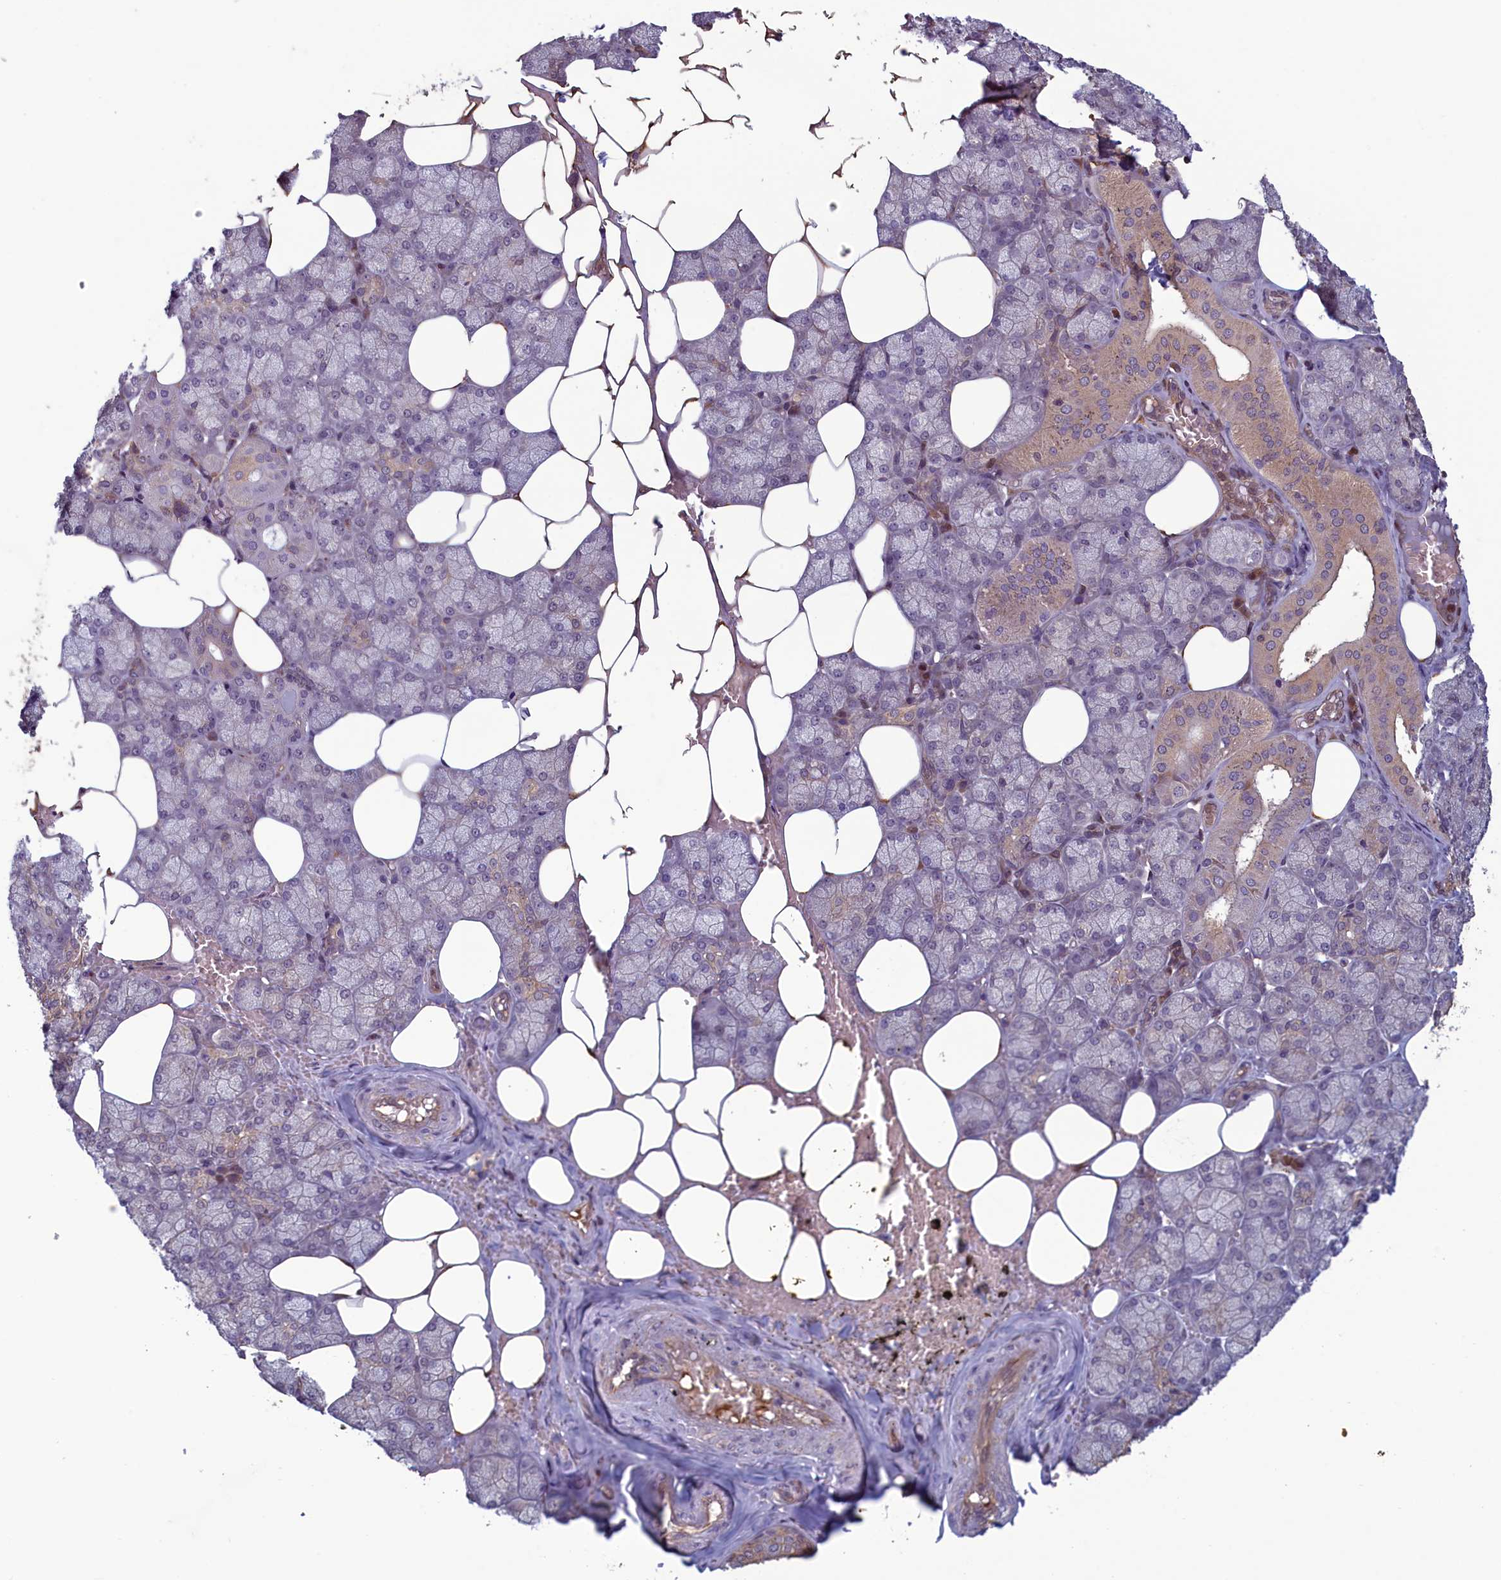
{"staining": {"intensity": "weak", "quantity": "25%-75%", "location": "cytoplasmic/membranous"}, "tissue": "salivary gland", "cell_type": "Glandular cells", "image_type": "normal", "snomed": [{"axis": "morphology", "description": "Normal tissue, NOS"}, {"axis": "topography", "description": "Salivary gland"}], "caption": "This micrograph exhibits benign salivary gland stained with immunohistochemistry to label a protein in brown. The cytoplasmic/membranous of glandular cells show weak positivity for the protein. Nuclei are counter-stained blue.", "gene": "CIAO2B", "patient": {"sex": "male", "age": 62}}